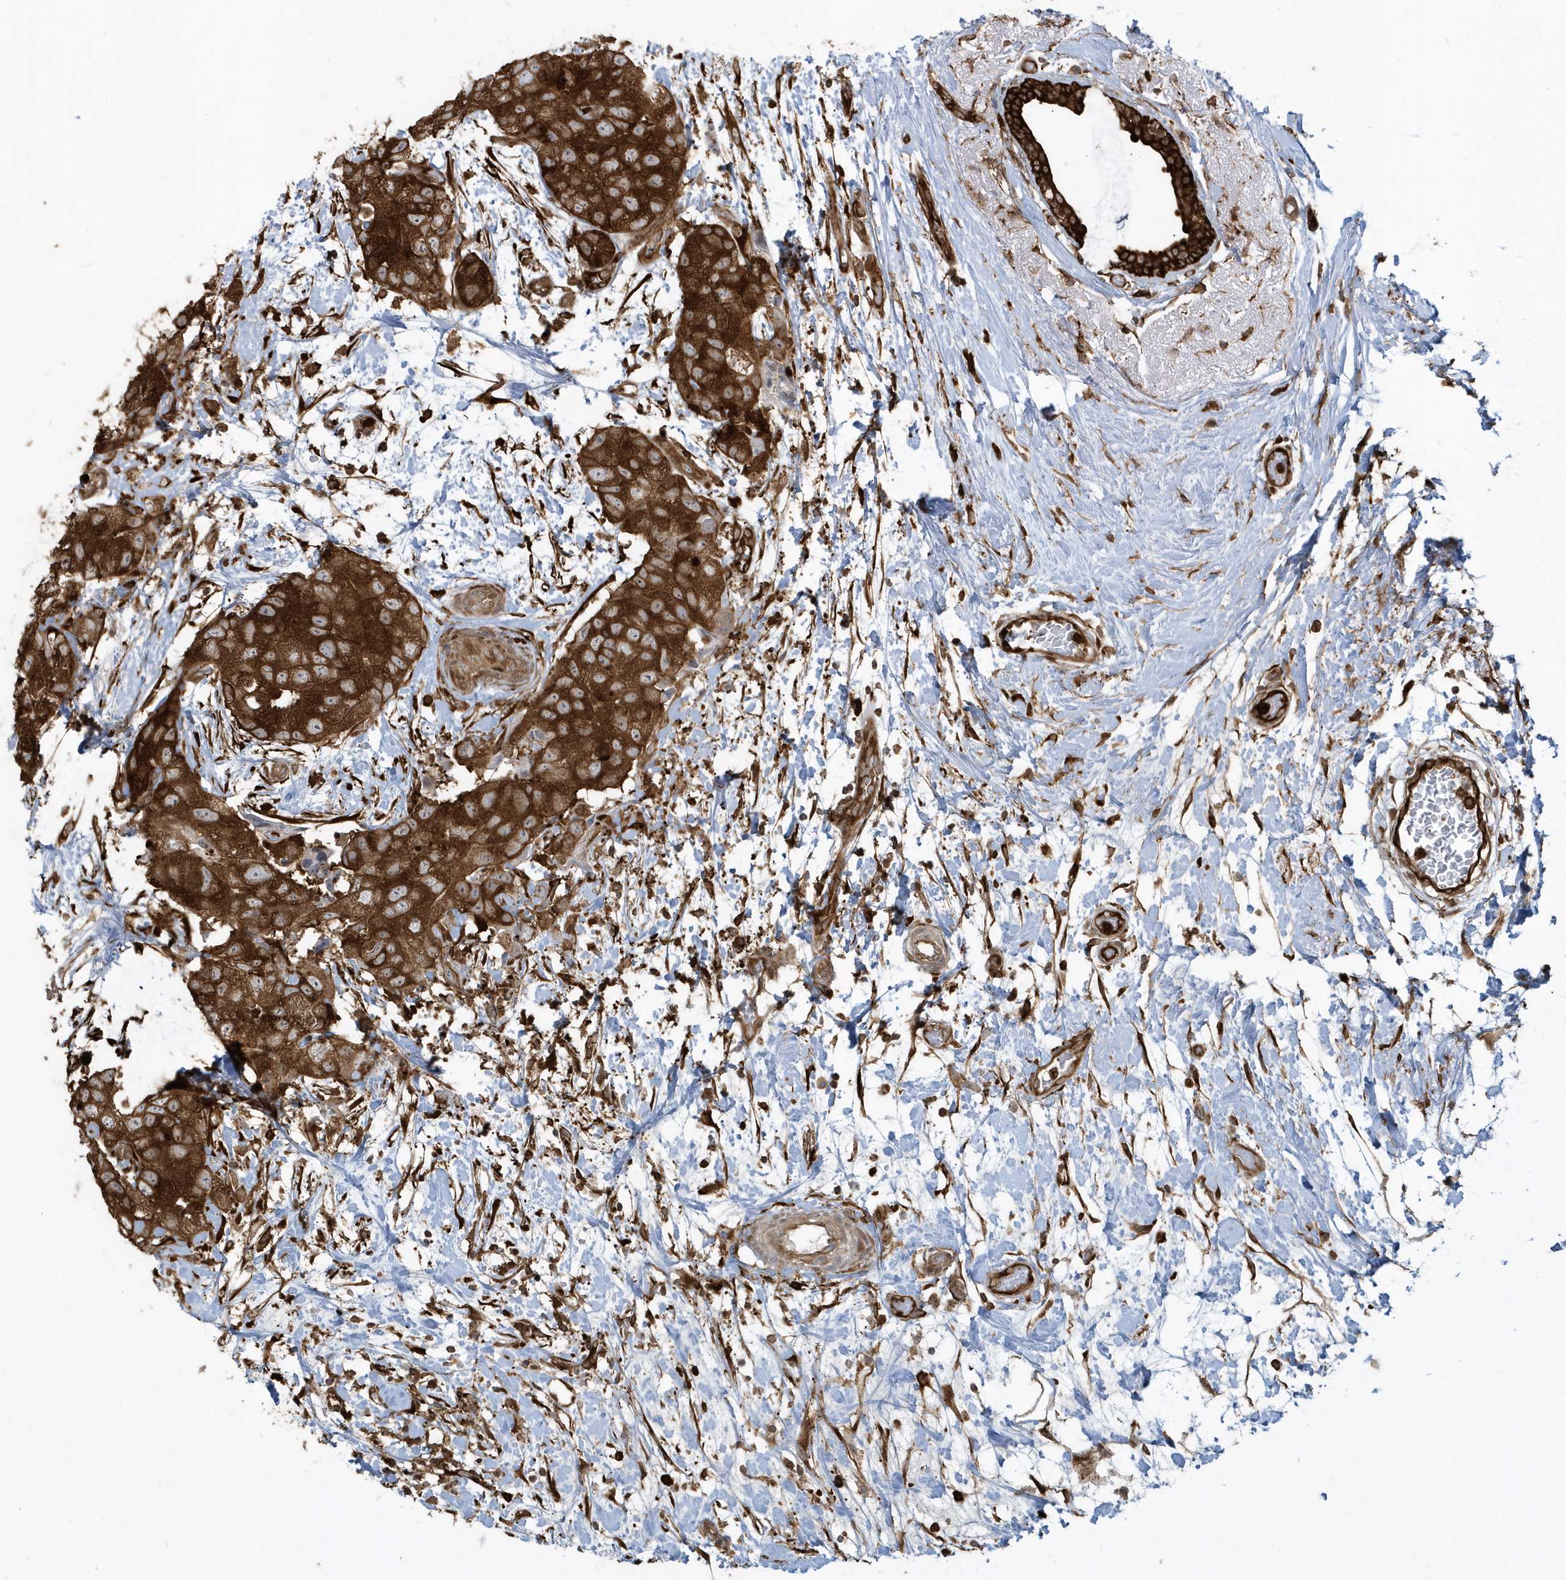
{"staining": {"intensity": "strong", "quantity": ">75%", "location": "cytoplasmic/membranous"}, "tissue": "breast cancer", "cell_type": "Tumor cells", "image_type": "cancer", "snomed": [{"axis": "morphology", "description": "Duct carcinoma"}, {"axis": "topography", "description": "Breast"}], "caption": "IHC staining of breast cancer (invasive ductal carcinoma), which displays high levels of strong cytoplasmic/membranous expression in approximately >75% of tumor cells indicating strong cytoplasmic/membranous protein expression. The staining was performed using DAB (3,3'-diaminobenzidine) (brown) for protein detection and nuclei were counterstained in hematoxylin (blue).", "gene": "CLCN6", "patient": {"sex": "female", "age": 62}}